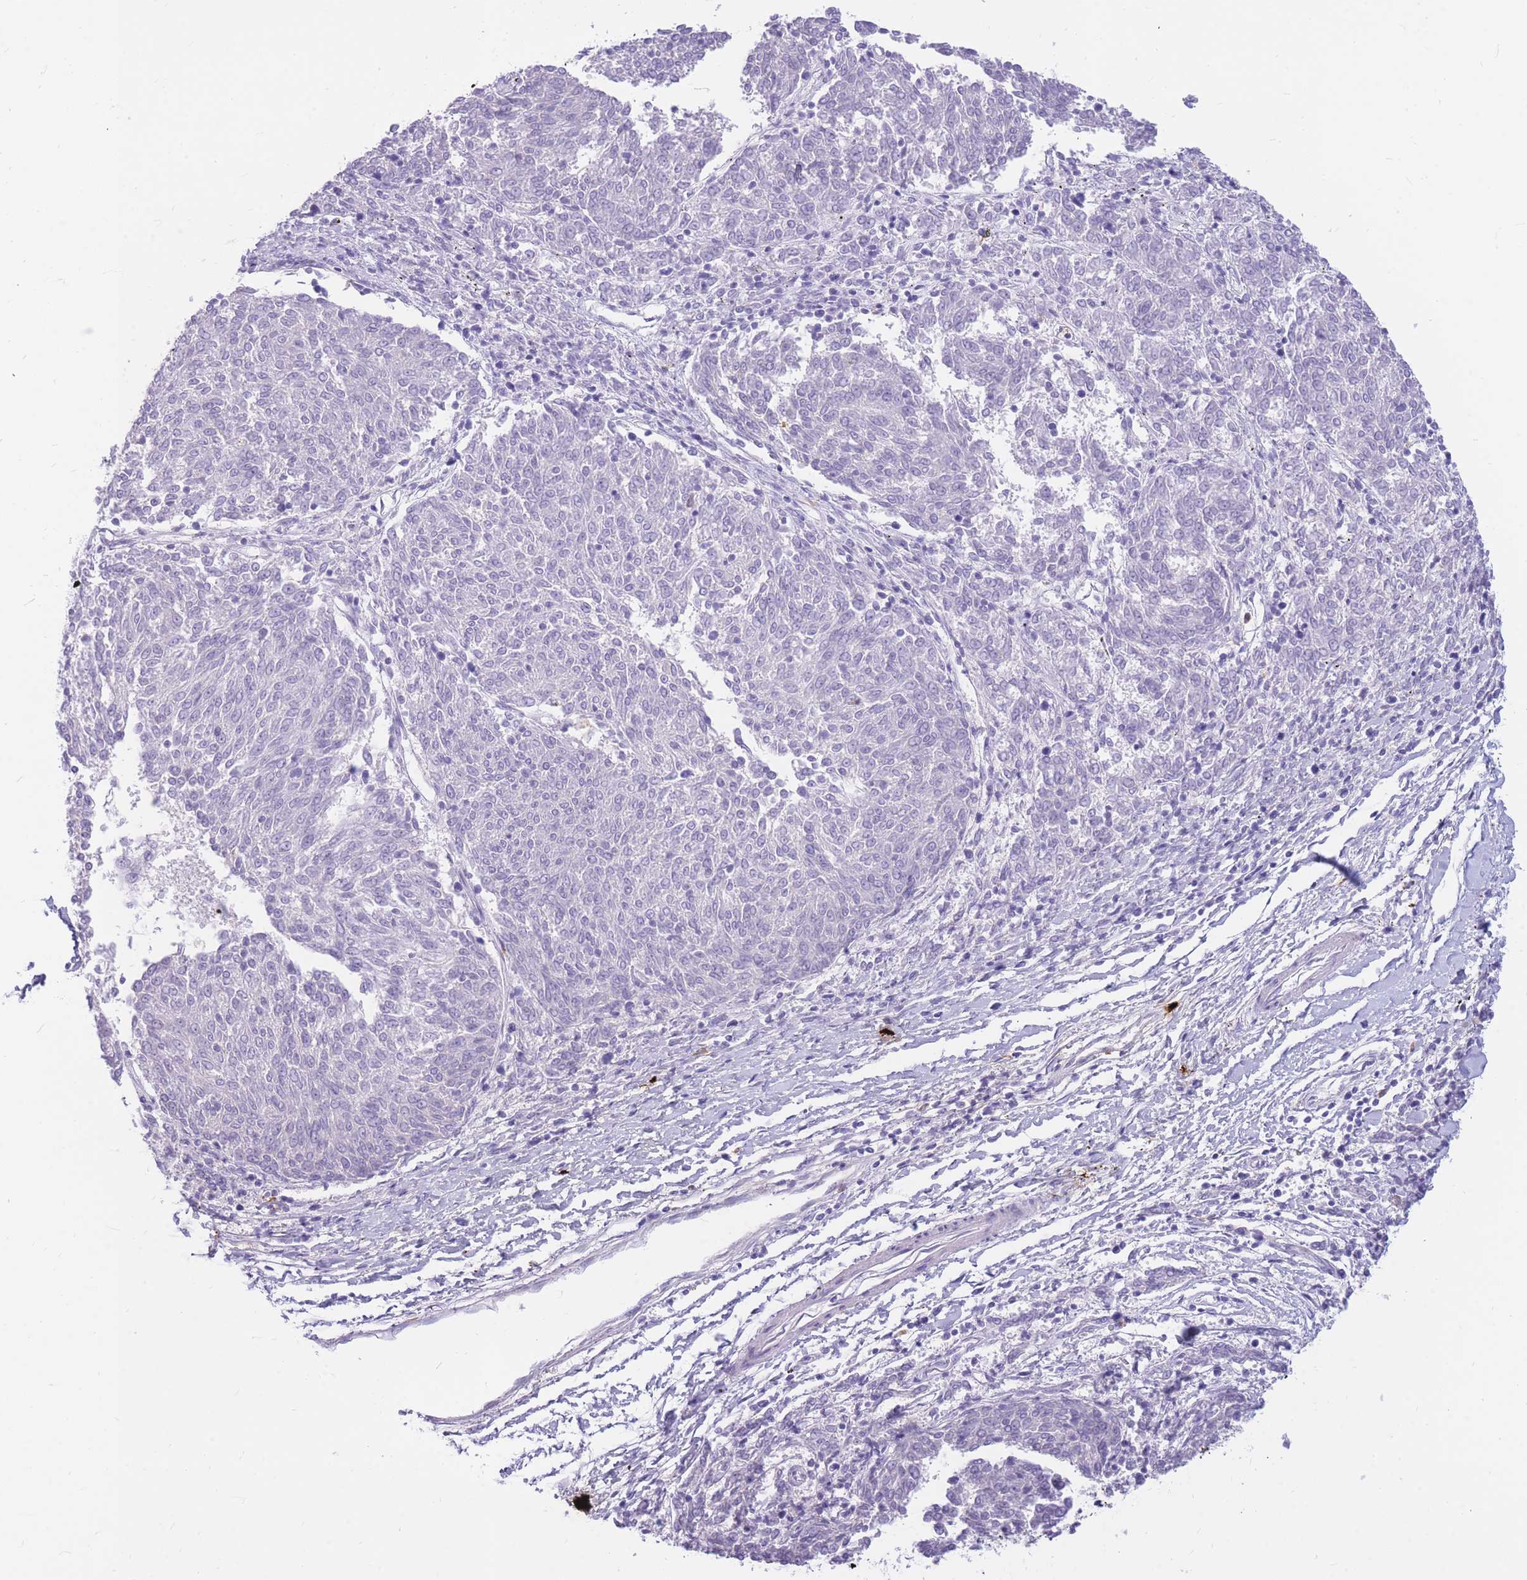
{"staining": {"intensity": "negative", "quantity": "none", "location": "none"}, "tissue": "melanoma", "cell_type": "Tumor cells", "image_type": "cancer", "snomed": [{"axis": "morphology", "description": "Malignant melanoma, NOS"}, {"axis": "topography", "description": "Skin"}], "caption": "Melanoma was stained to show a protein in brown. There is no significant positivity in tumor cells.", "gene": "TPSAB1", "patient": {"sex": "female", "age": 72}}